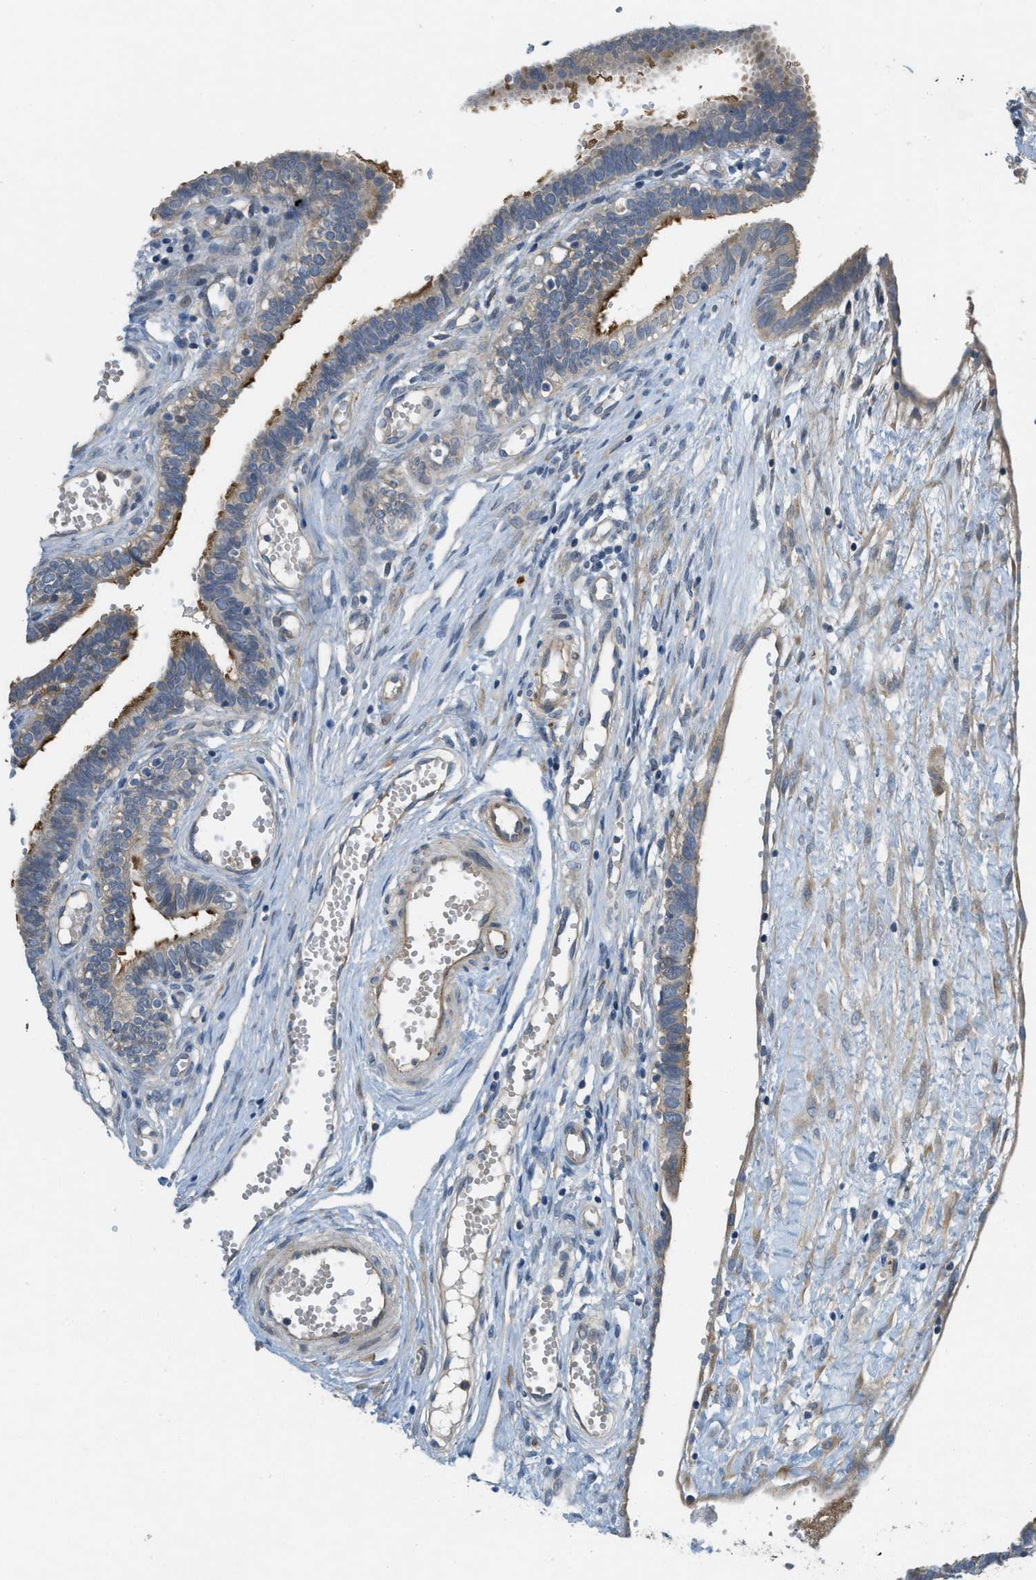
{"staining": {"intensity": "moderate", "quantity": ">75%", "location": "cytoplasmic/membranous"}, "tissue": "fallopian tube", "cell_type": "Glandular cells", "image_type": "normal", "snomed": [{"axis": "morphology", "description": "Normal tissue, NOS"}, {"axis": "topography", "description": "Fallopian tube"}, {"axis": "topography", "description": "Placenta"}], "caption": "Protein expression analysis of benign human fallopian tube reveals moderate cytoplasmic/membranous staining in approximately >75% of glandular cells.", "gene": "ADCY6", "patient": {"sex": "female", "age": 34}}